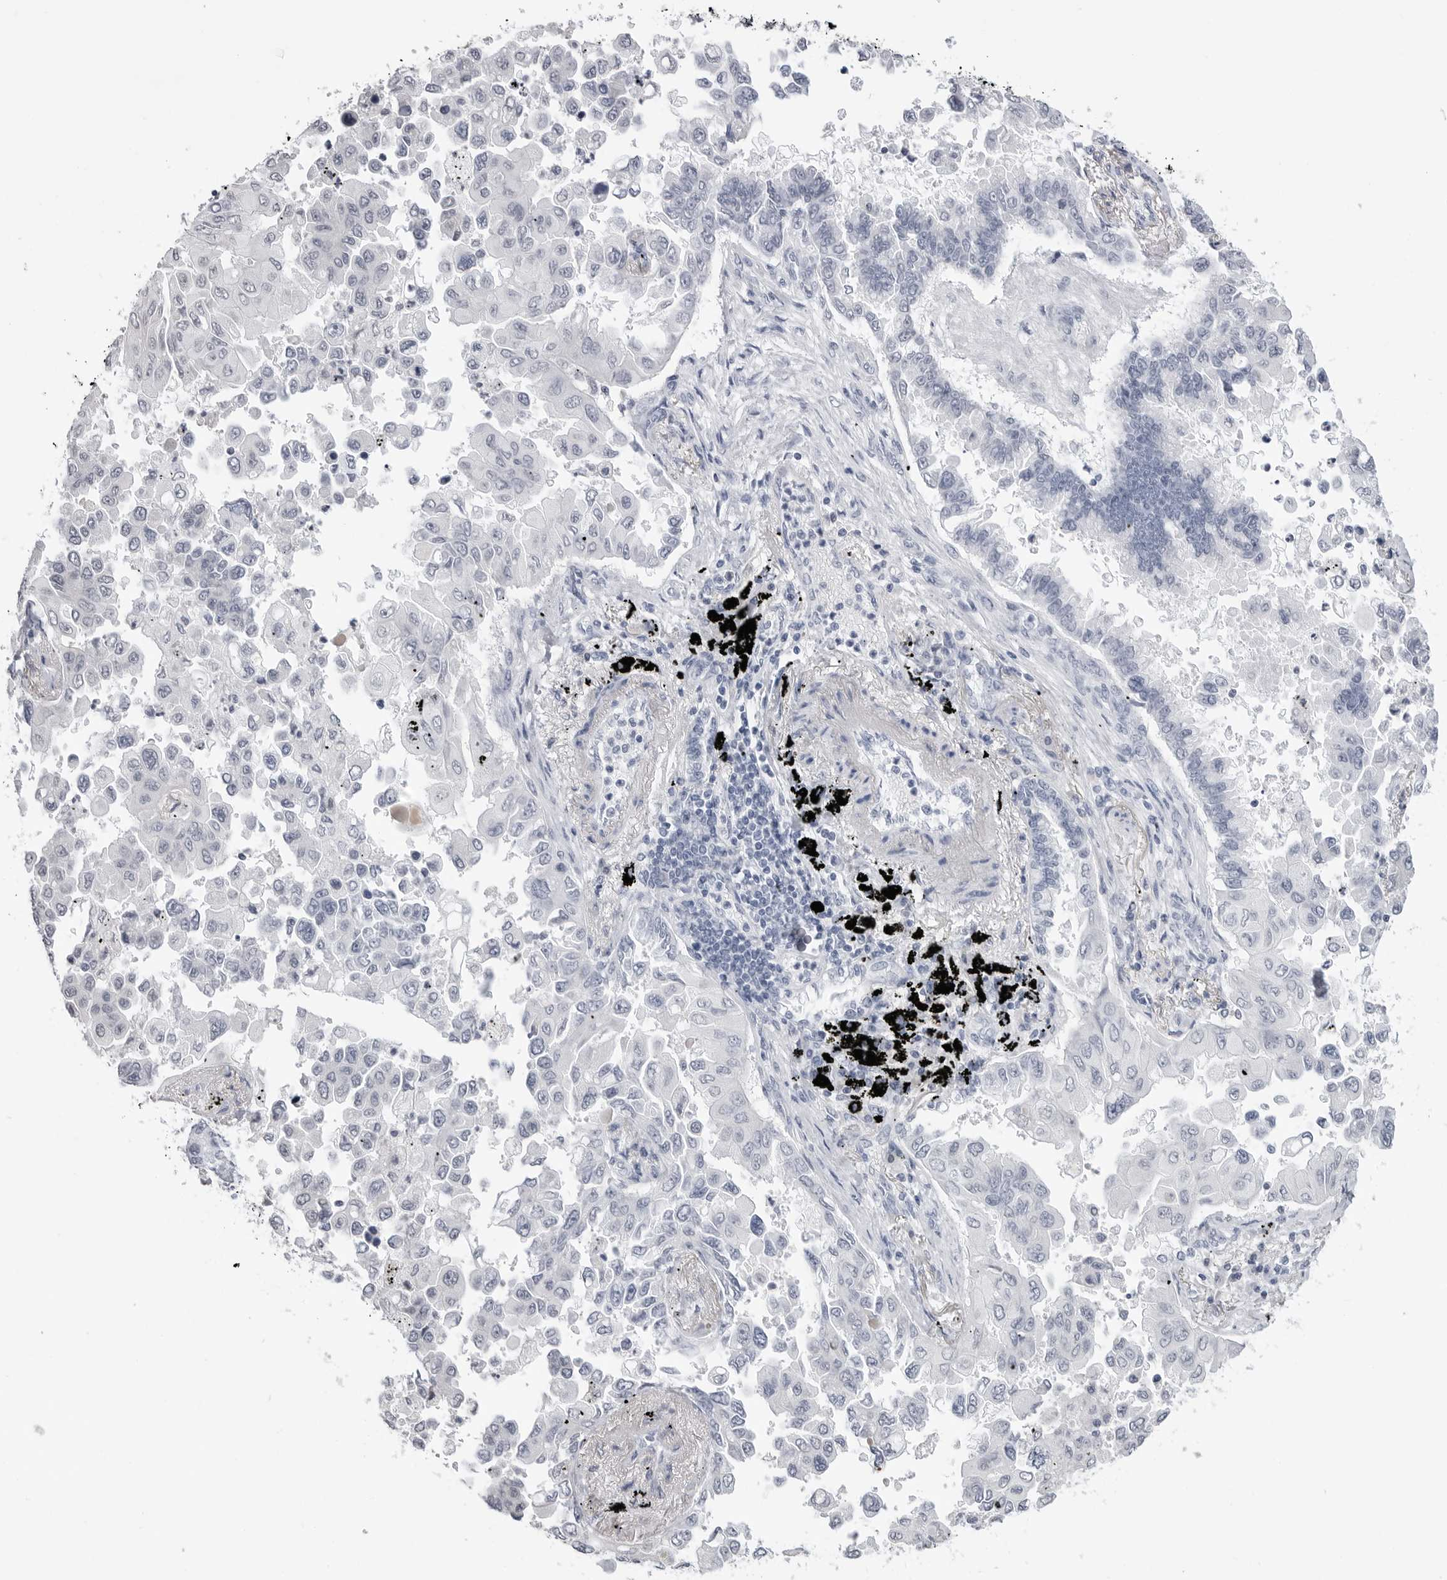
{"staining": {"intensity": "negative", "quantity": "none", "location": "none"}, "tissue": "lung cancer", "cell_type": "Tumor cells", "image_type": "cancer", "snomed": [{"axis": "morphology", "description": "Adenocarcinoma, NOS"}, {"axis": "topography", "description": "Lung"}], "caption": "A histopathology image of adenocarcinoma (lung) stained for a protein reveals no brown staining in tumor cells. Nuclei are stained in blue.", "gene": "PGA3", "patient": {"sex": "female", "age": 67}}